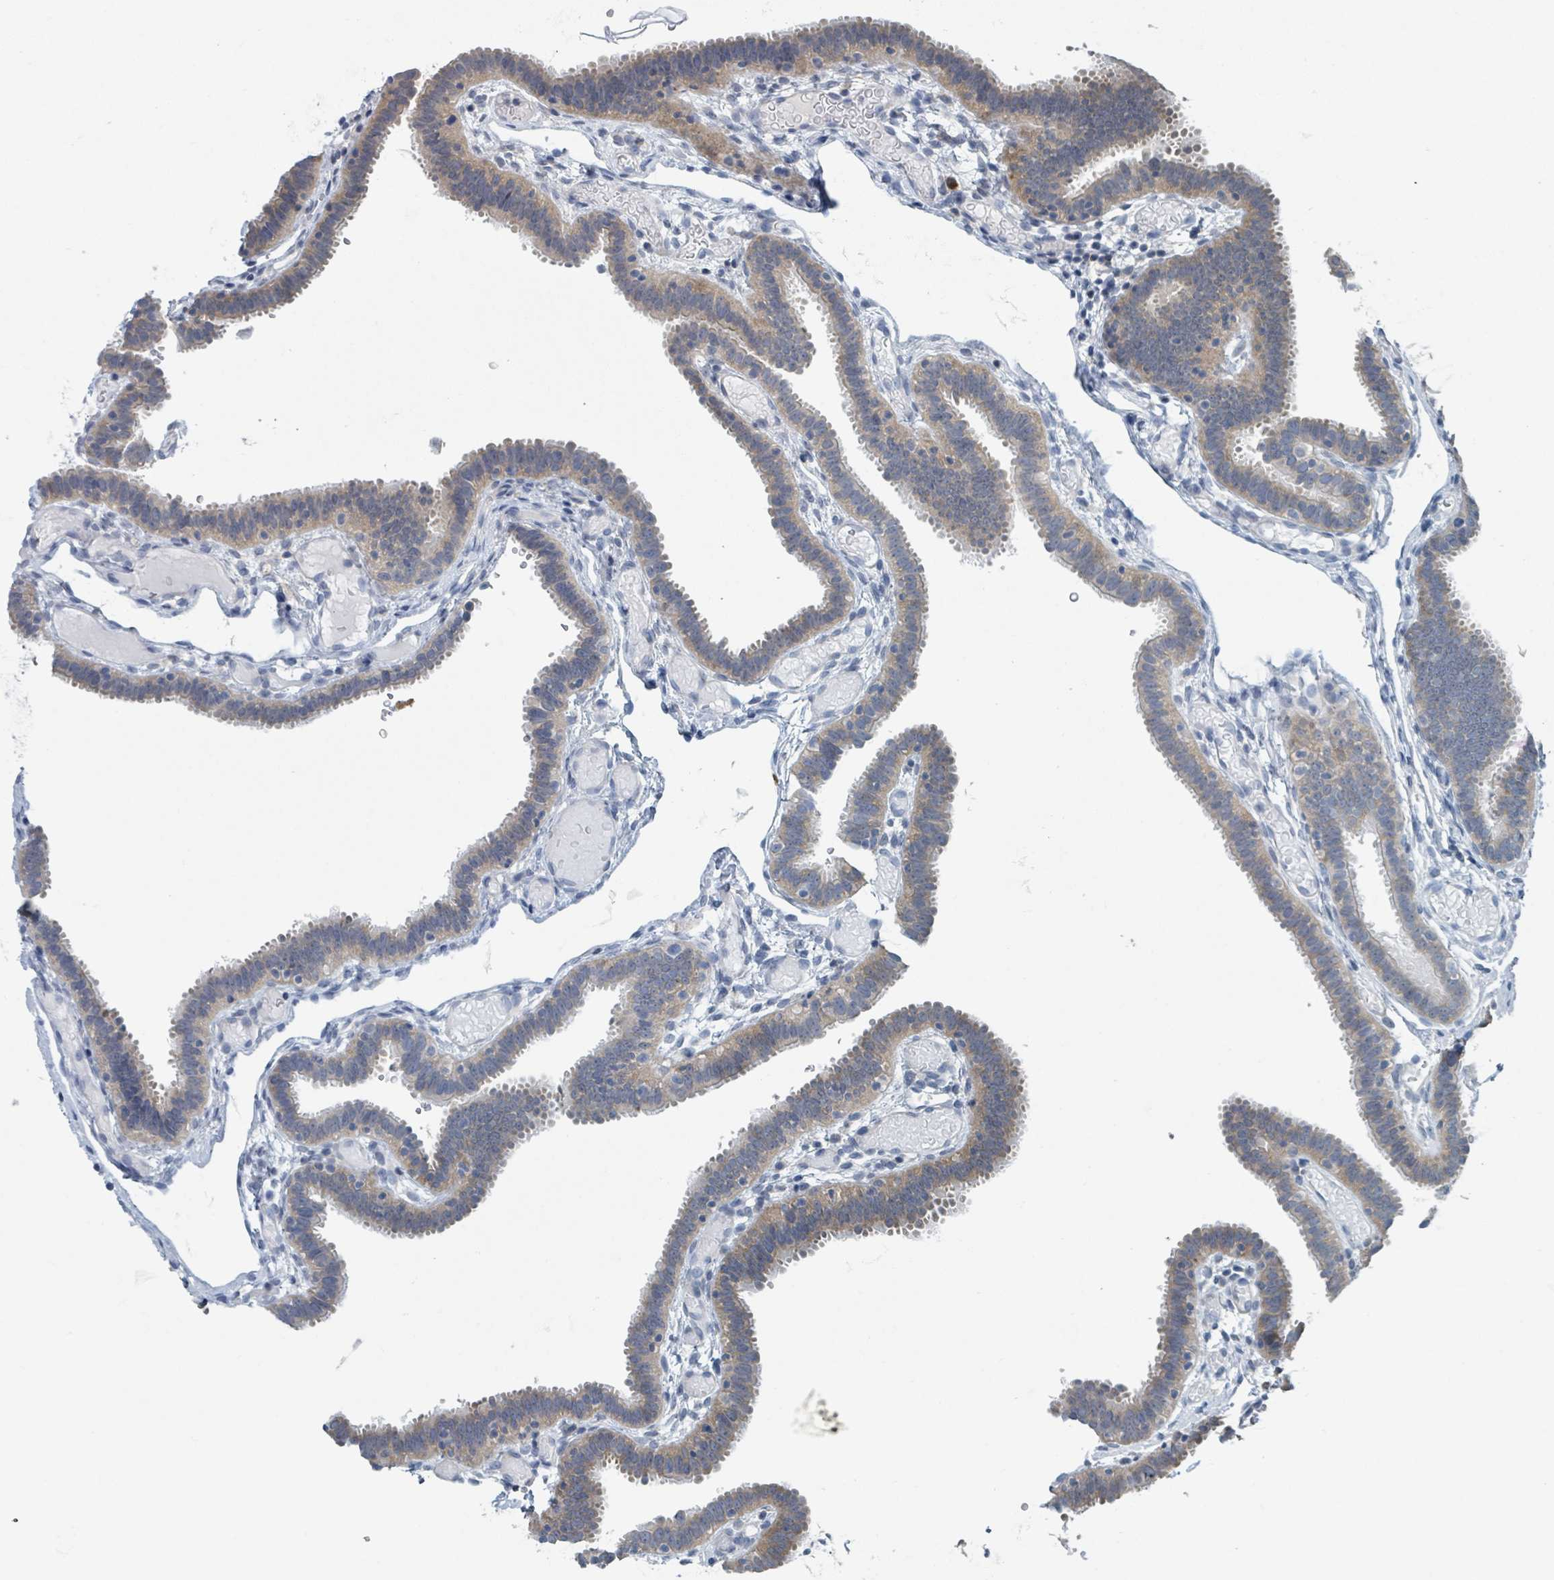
{"staining": {"intensity": "weak", "quantity": "25%-75%", "location": "cytoplasmic/membranous"}, "tissue": "fallopian tube", "cell_type": "Glandular cells", "image_type": "normal", "snomed": [{"axis": "morphology", "description": "Normal tissue, NOS"}, {"axis": "topography", "description": "Fallopian tube"}], "caption": "Immunohistochemical staining of normal human fallopian tube exhibits weak cytoplasmic/membranous protein positivity in about 25%-75% of glandular cells.", "gene": "ANKRD55", "patient": {"sex": "female", "age": 37}}